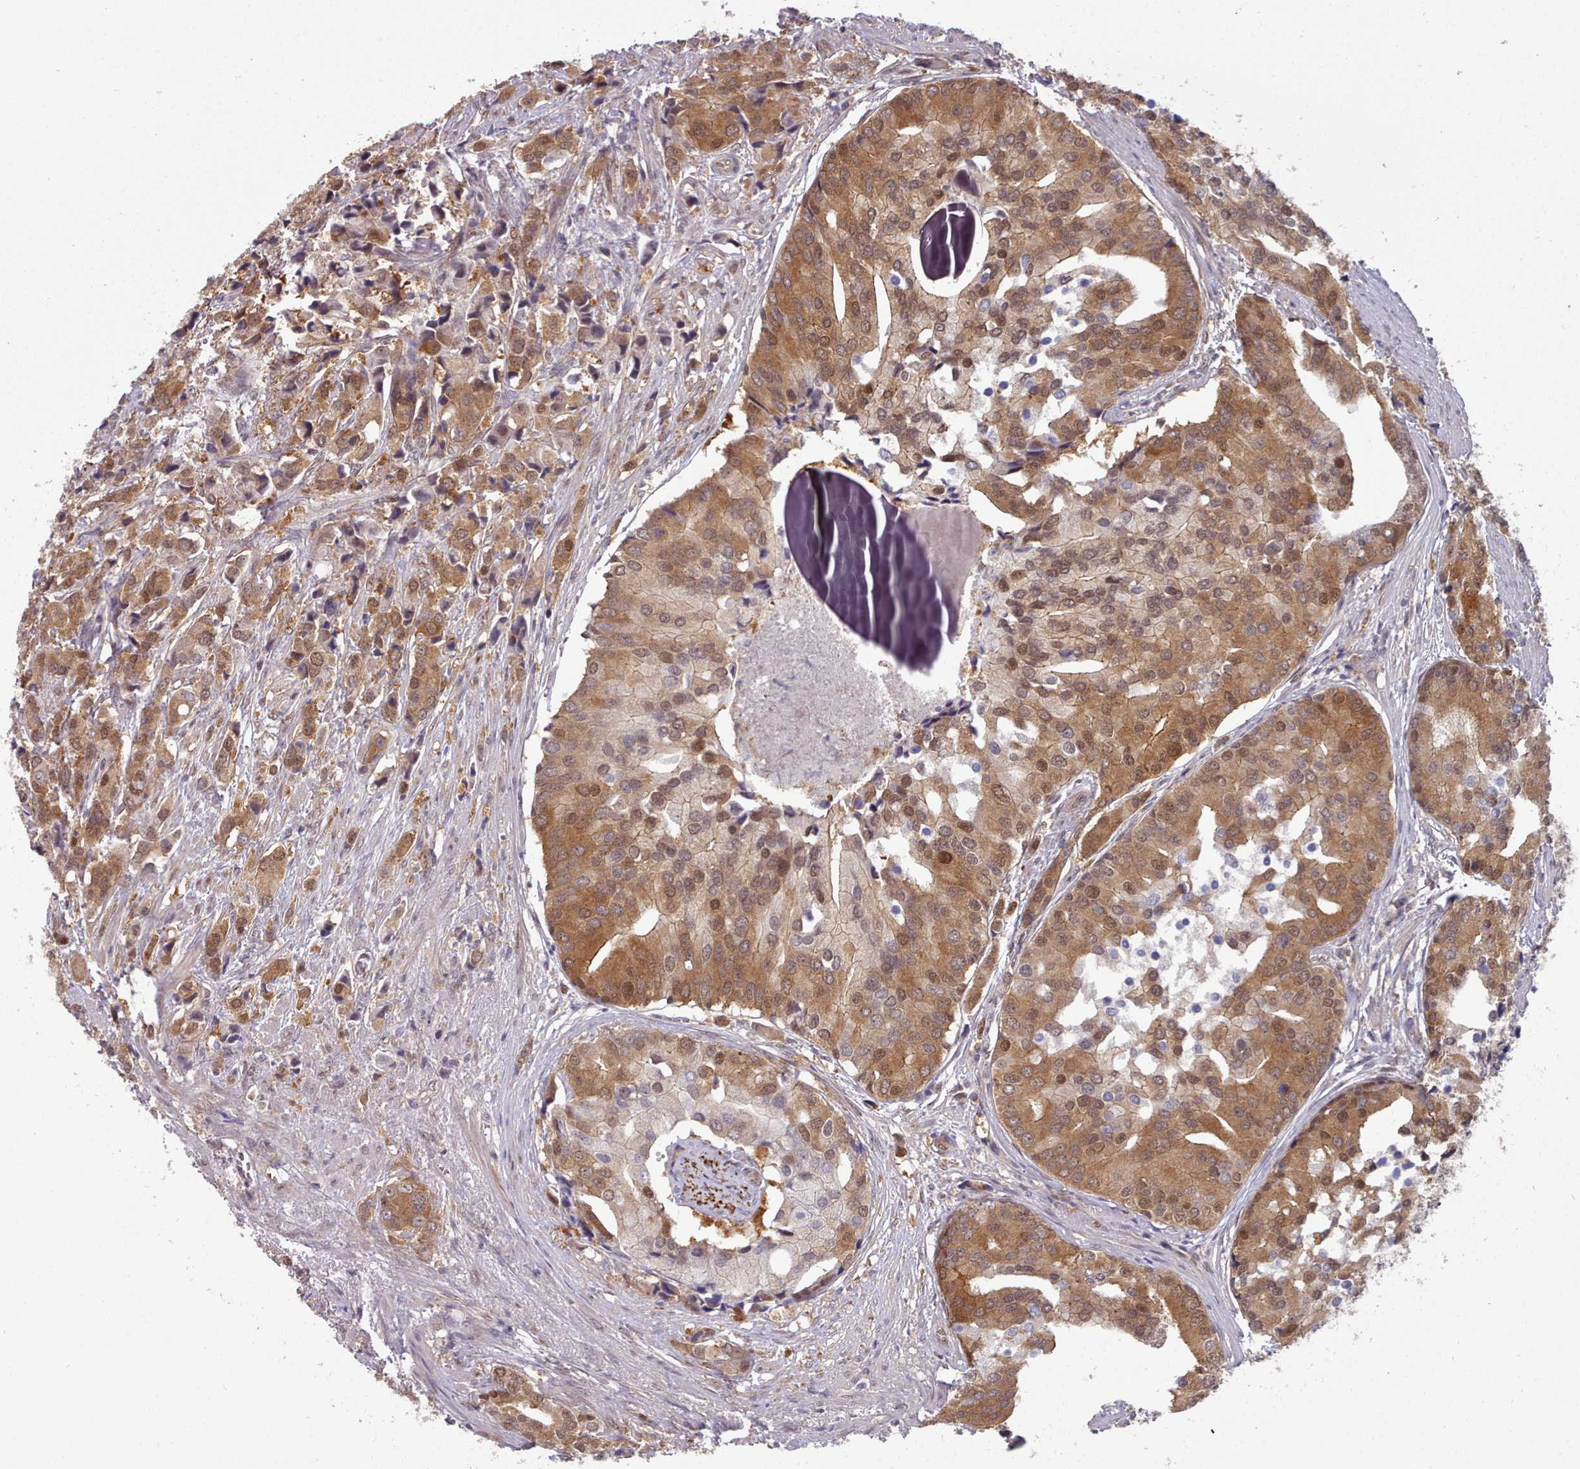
{"staining": {"intensity": "moderate", "quantity": "25%-75%", "location": "cytoplasmic/membranous,nuclear"}, "tissue": "prostate cancer", "cell_type": "Tumor cells", "image_type": "cancer", "snomed": [{"axis": "morphology", "description": "Adenocarcinoma, High grade"}, {"axis": "topography", "description": "Prostate"}], "caption": "Moderate cytoplasmic/membranous and nuclear protein expression is identified in about 25%-75% of tumor cells in adenocarcinoma (high-grade) (prostate).", "gene": "CES3", "patient": {"sex": "male", "age": 62}}